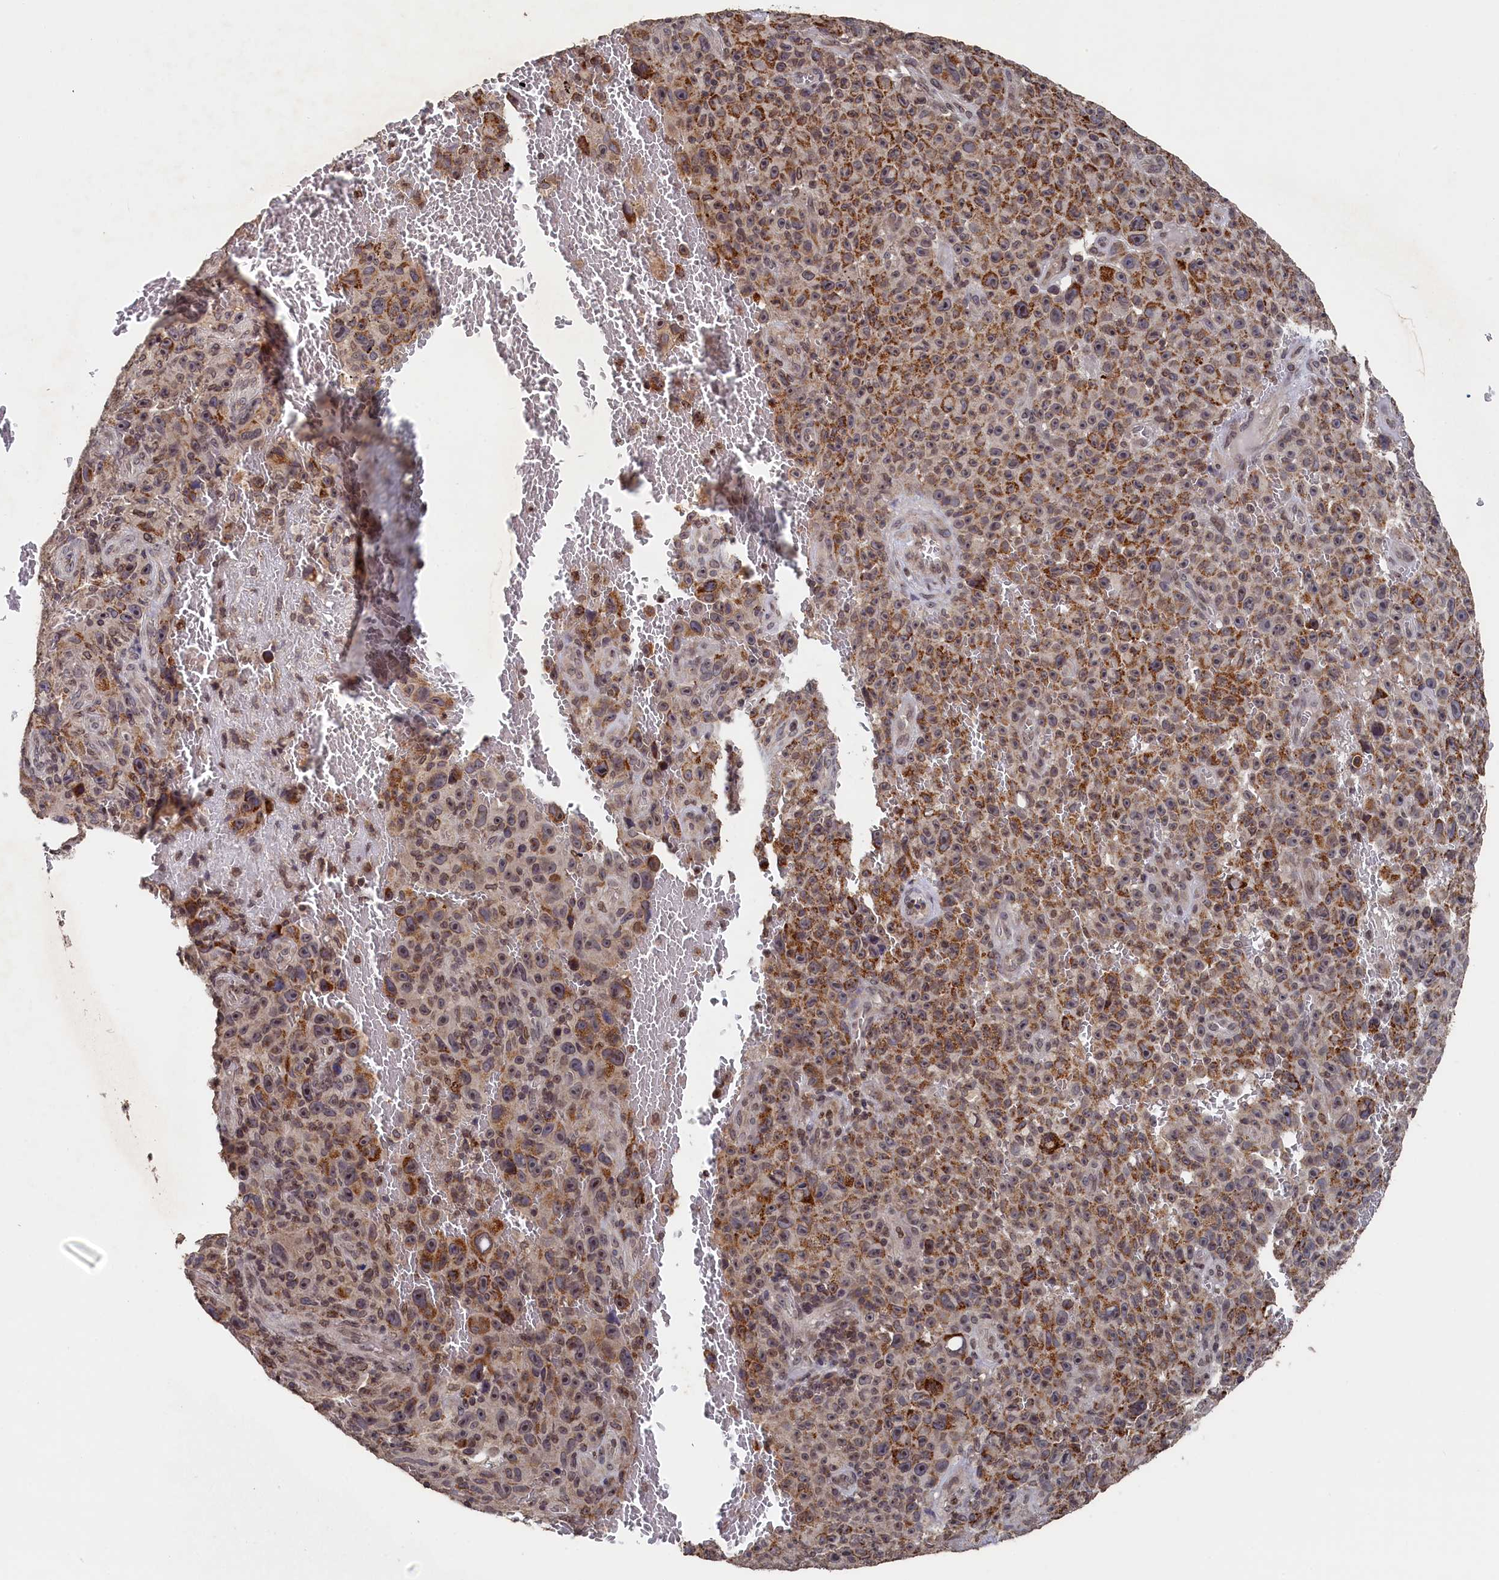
{"staining": {"intensity": "moderate", "quantity": "25%-75%", "location": "cytoplasmic/membranous"}, "tissue": "melanoma", "cell_type": "Tumor cells", "image_type": "cancer", "snomed": [{"axis": "morphology", "description": "Malignant melanoma, NOS"}, {"axis": "topography", "description": "Skin"}], "caption": "Malignant melanoma stained for a protein (brown) reveals moderate cytoplasmic/membranous positive staining in approximately 25%-75% of tumor cells.", "gene": "ANKEF1", "patient": {"sex": "female", "age": 82}}